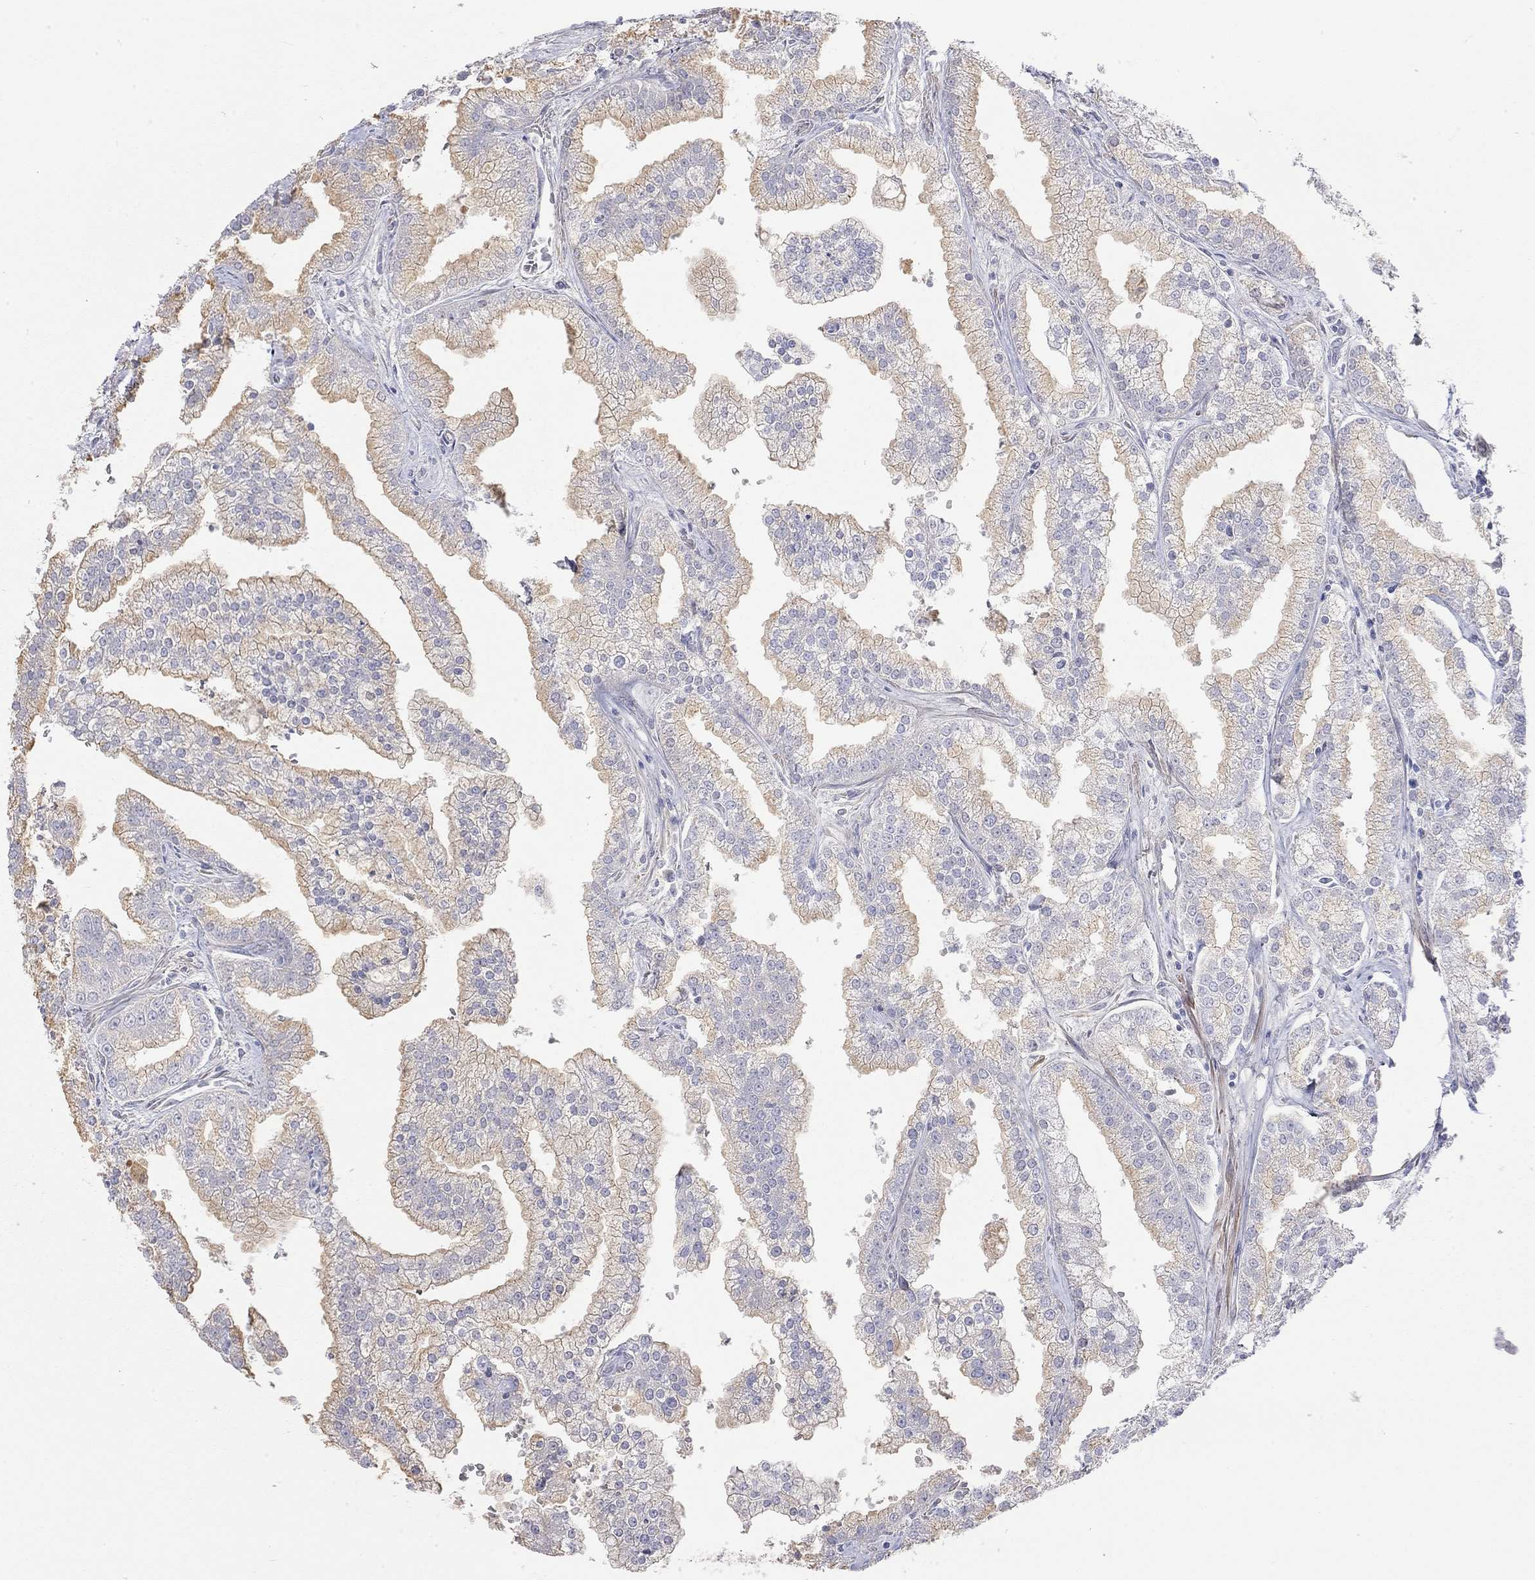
{"staining": {"intensity": "weak", "quantity": "25%-75%", "location": "cytoplasmic/membranous"}, "tissue": "prostate cancer", "cell_type": "Tumor cells", "image_type": "cancer", "snomed": [{"axis": "morphology", "description": "Adenocarcinoma, NOS"}, {"axis": "topography", "description": "Prostate"}], "caption": "Immunohistochemical staining of human prostate adenocarcinoma displays low levels of weak cytoplasmic/membranous expression in approximately 25%-75% of tumor cells. (Stains: DAB (3,3'-diaminobenzidine) in brown, nuclei in blue, Microscopy: brightfield microscopy at high magnification).", "gene": "PAPSS2", "patient": {"sex": "male", "age": 70}}